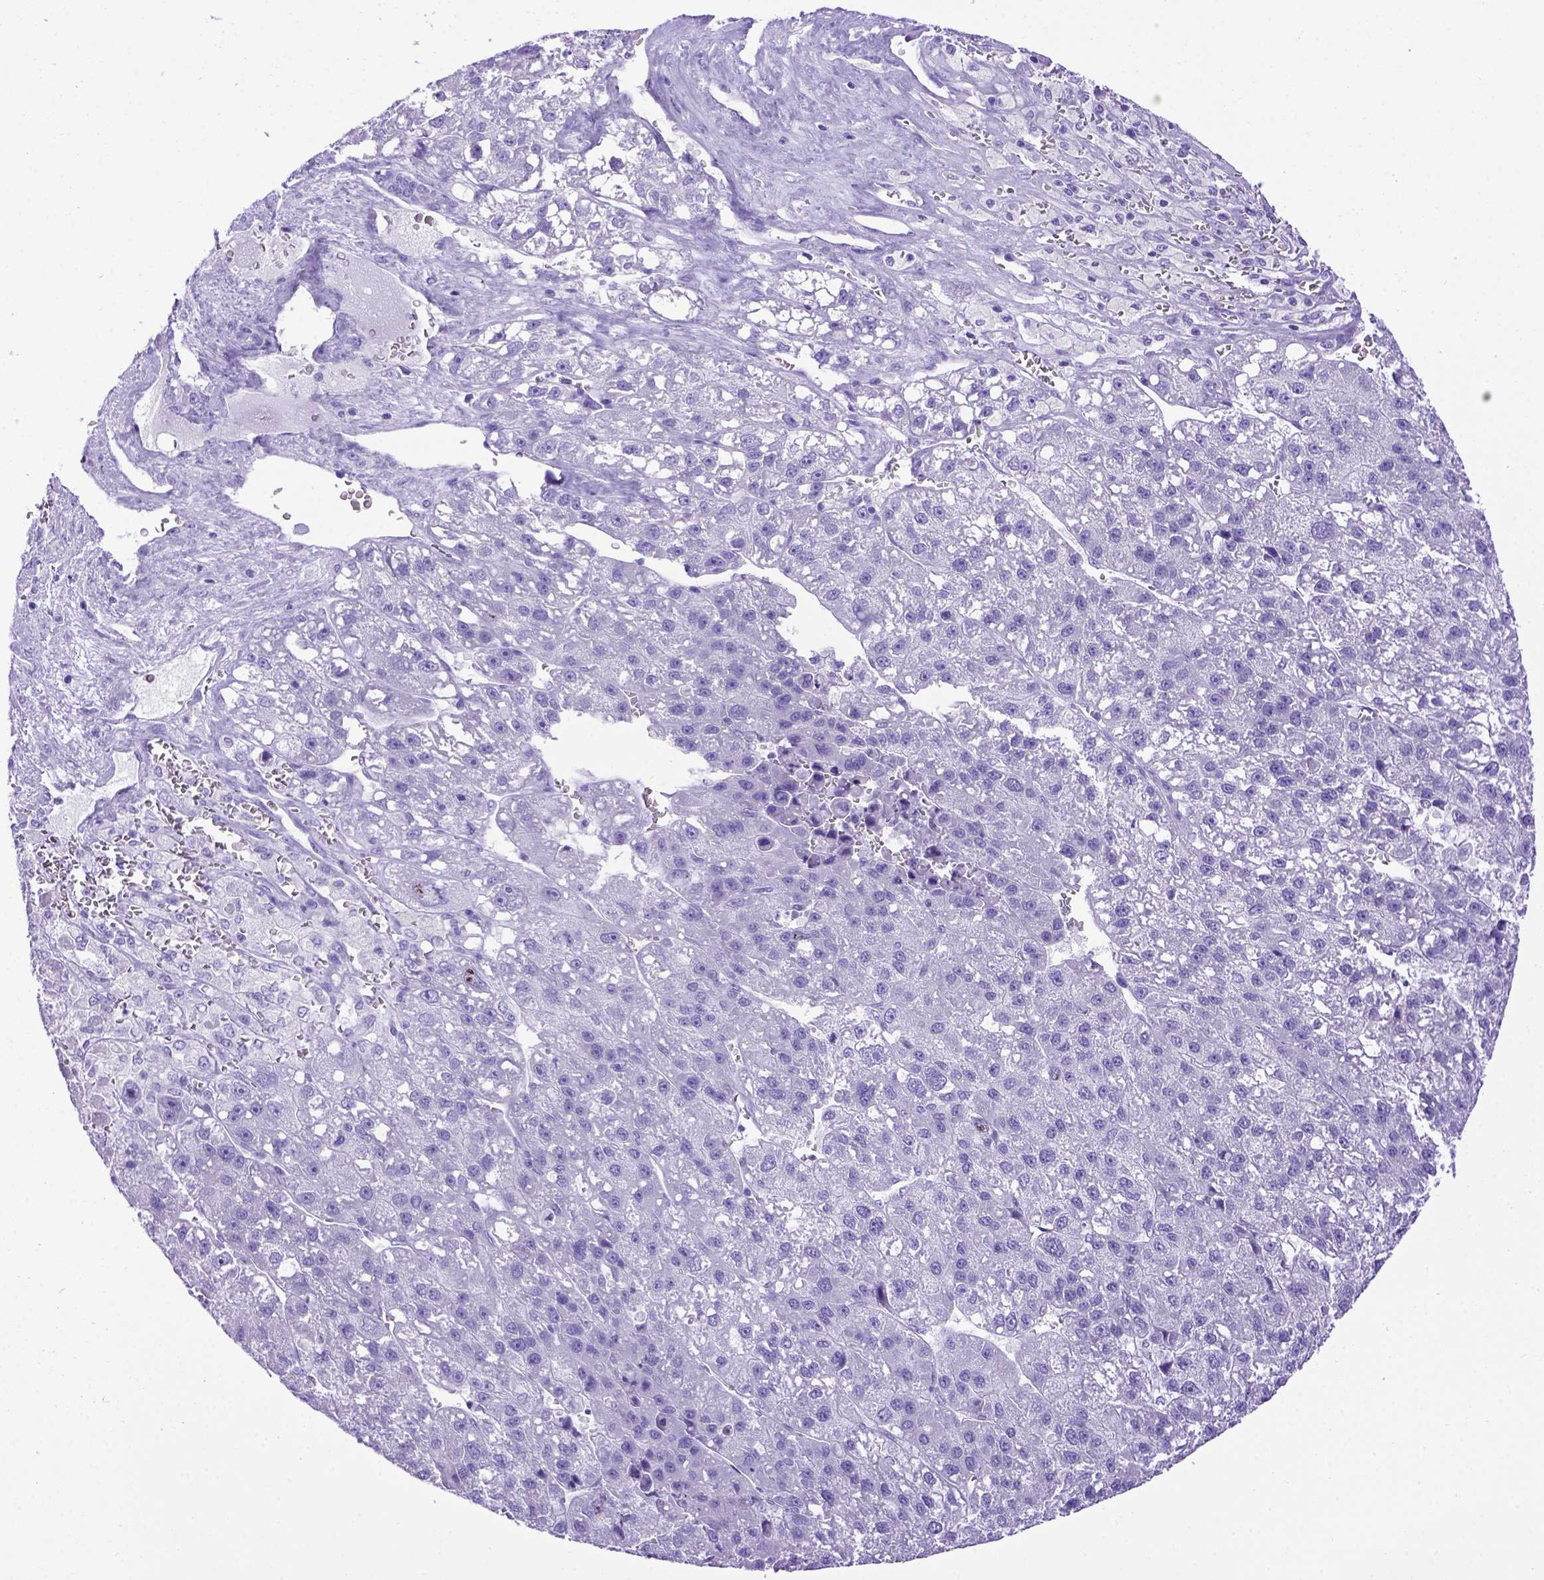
{"staining": {"intensity": "negative", "quantity": "none", "location": "none"}, "tissue": "liver cancer", "cell_type": "Tumor cells", "image_type": "cancer", "snomed": [{"axis": "morphology", "description": "Carcinoma, Hepatocellular, NOS"}, {"axis": "topography", "description": "Liver"}], "caption": "High power microscopy micrograph of an immunohistochemistry micrograph of liver cancer (hepatocellular carcinoma), revealing no significant staining in tumor cells.", "gene": "MEOX2", "patient": {"sex": "female", "age": 70}}